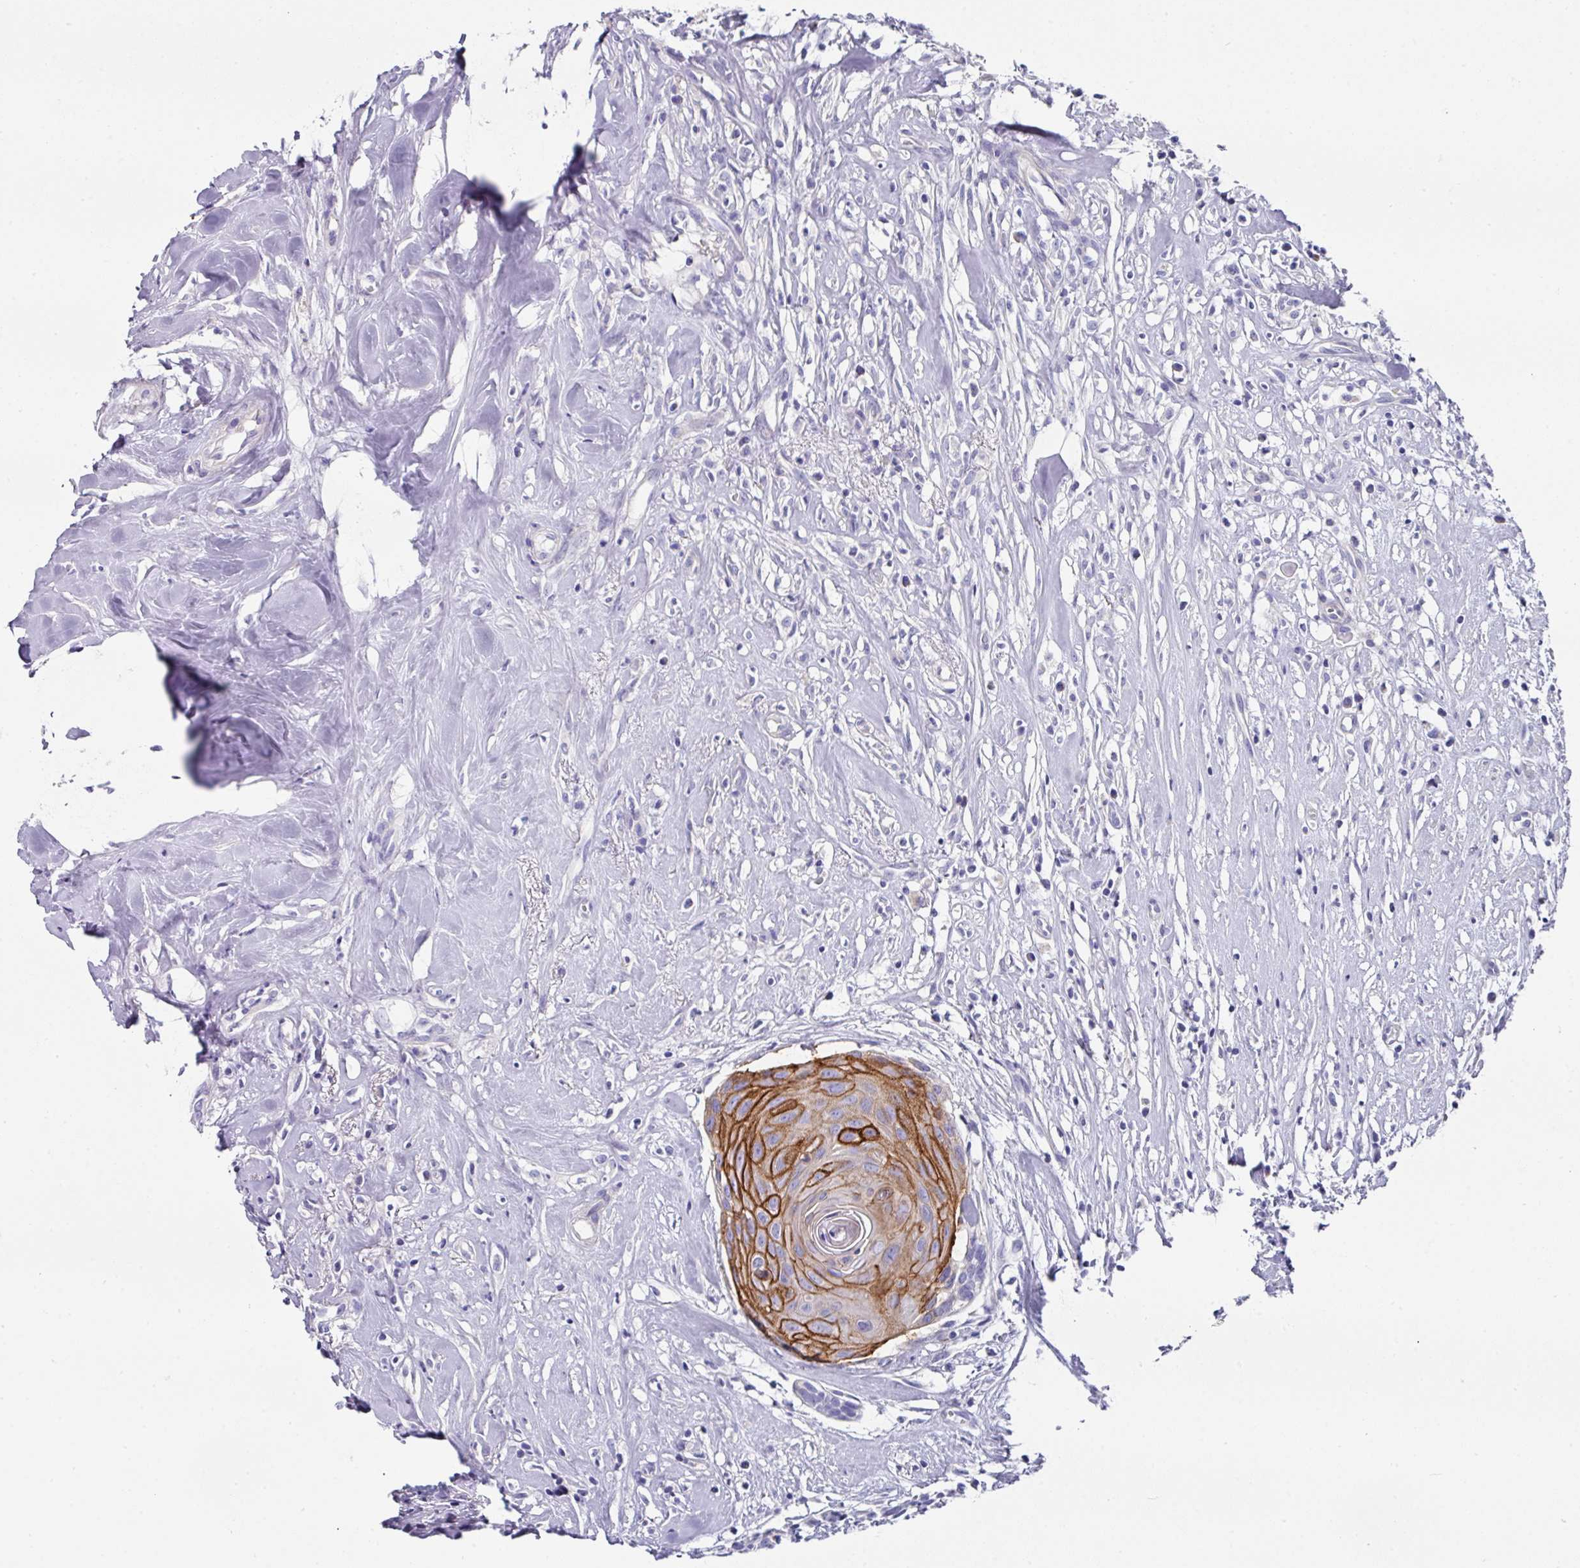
{"staining": {"intensity": "strong", "quantity": ">75%", "location": "cytoplasmic/membranous"}, "tissue": "head and neck cancer", "cell_type": "Tumor cells", "image_type": "cancer", "snomed": [{"axis": "morphology", "description": "Adenocarcinoma, NOS"}, {"axis": "topography", "description": "Subcutis"}, {"axis": "topography", "description": "Head-Neck"}], "caption": "A brown stain labels strong cytoplasmic/membranous expression of a protein in human head and neck adenocarcinoma tumor cells. Using DAB (brown) and hematoxylin (blue) stains, captured at high magnification using brightfield microscopy.", "gene": "CLDN1", "patient": {"sex": "female", "age": 73}}